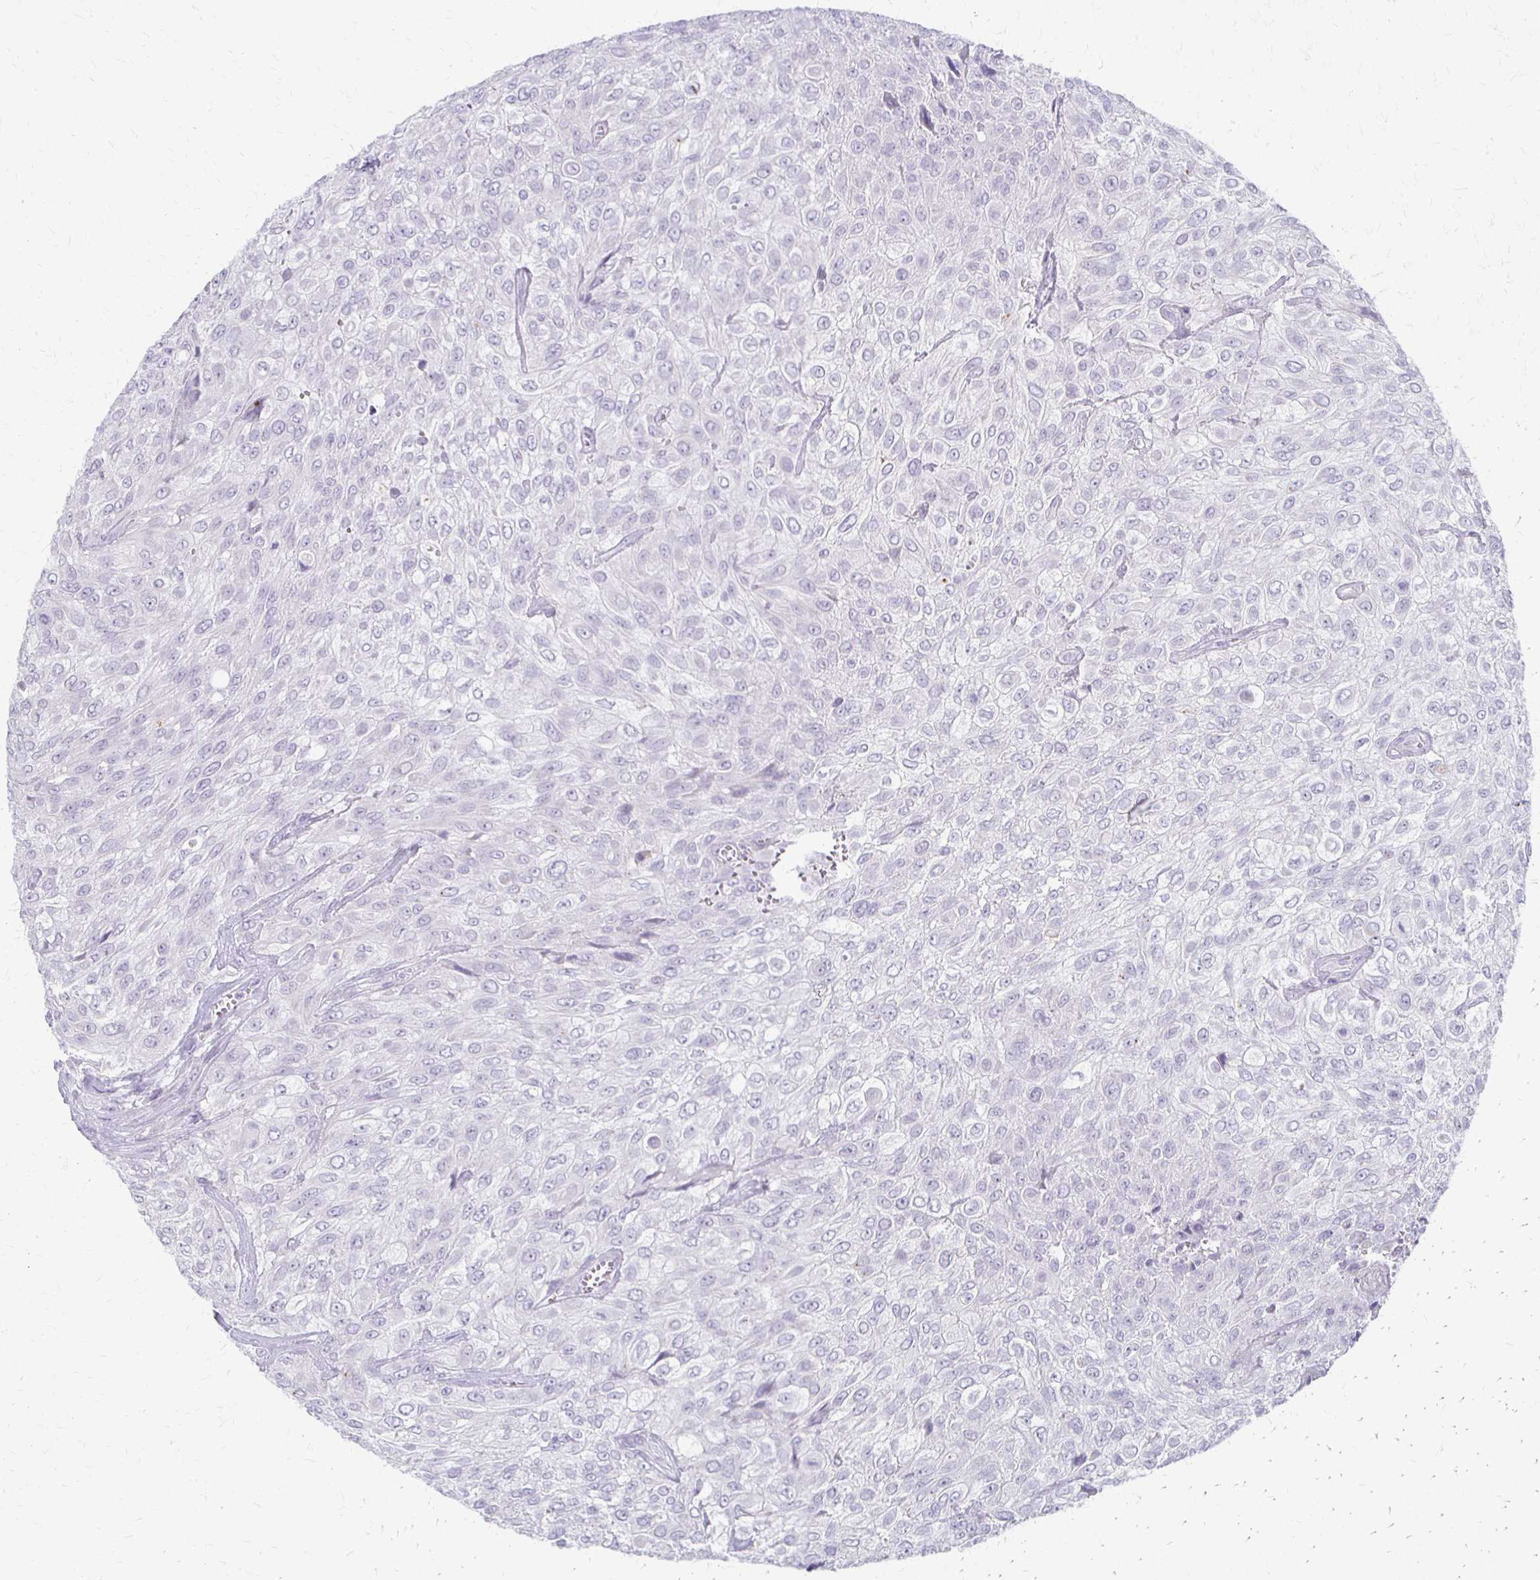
{"staining": {"intensity": "negative", "quantity": "none", "location": "none"}, "tissue": "urothelial cancer", "cell_type": "Tumor cells", "image_type": "cancer", "snomed": [{"axis": "morphology", "description": "Urothelial carcinoma, High grade"}, {"axis": "topography", "description": "Urinary bladder"}], "caption": "The immunohistochemistry (IHC) photomicrograph has no significant positivity in tumor cells of urothelial carcinoma (high-grade) tissue.", "gene": "ACP5", "patient": {"sex": "male", "age": 57}}